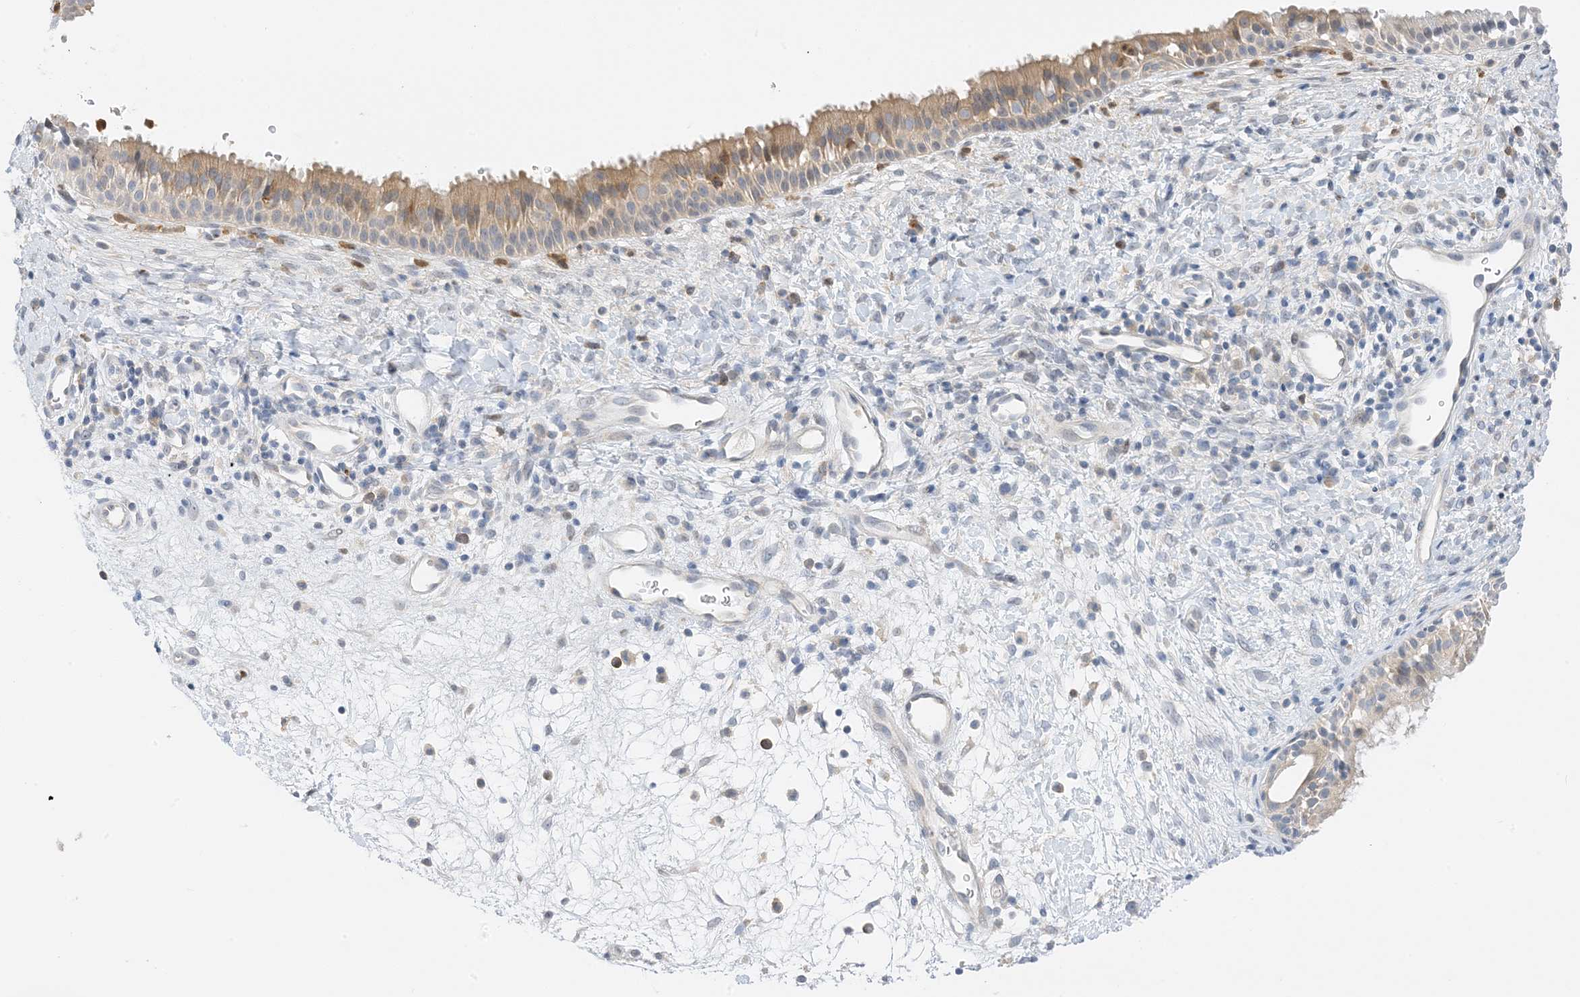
{"staining": {"intensity": "weak", "quantity": "25%-75%", "location": "cytoplasmic/membranous"}, "tissue": "nasopharynx", "cell_type": "Respiratory epithelial cells", "image_type": "normal", "snomed": [{"axis": "morphology", "description": "Normal tissue, NOS"}, {"axis": "topography", "description": "Nasopharynx"}], "caption": "The micrograph shows staining of unremarkable nasopharynx, revealing weak cytoplasmic/membranous protein positivity (brown color) within respiratory epithelial cells. (DAB IHC, brown staining for protein, blue staining for nuclei).", "gene": "KIFBP", "patient": {"sex": "male", "age": 22}}